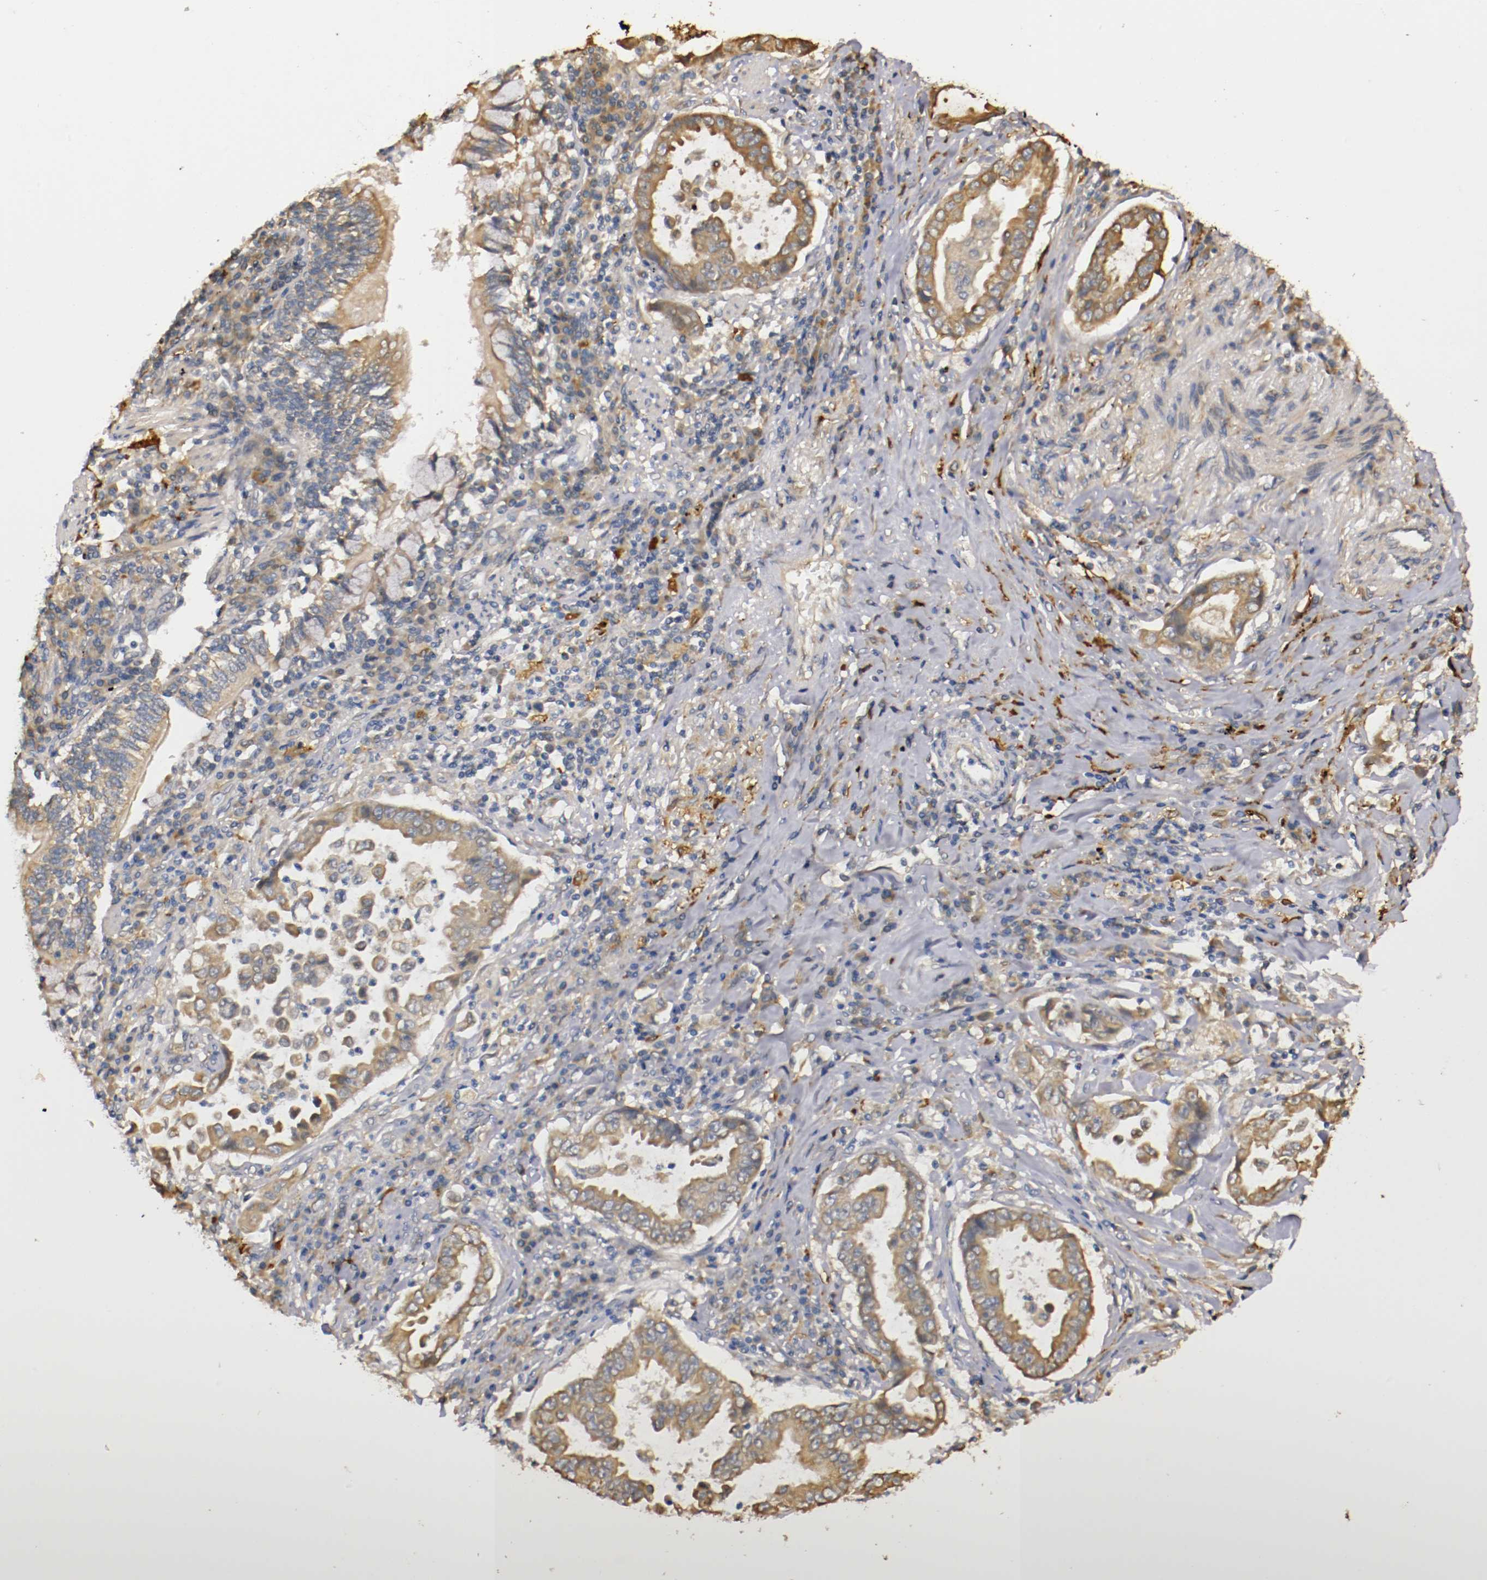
{"staining": {"intensity": "moderate", "quantity": ">75%", "location": "cytoplasmic/membranous"}, "tissue": "lung cancer", "cell_type": "Tumor cells", "image_type": "cancer", "snomed": [{"axis": "morphology", "description": "Normal tissue, NOS"}, {"axis": "morphology", "description": "Inflammation, NOS"}, {"axis": "morphology", "description": "Adenocarcinoma, NOS"}, {"axis": "topography", "description": "Lung"}], "caption": "There is medium levels of moderate cytoplasmic/membranous positivity in tumor cells of lung adenocarcinoma, as demonstrated by immunohistochemical staining (brown color).", "gene": "VEZT", "patient": {"sex": "female", "age": 64}}